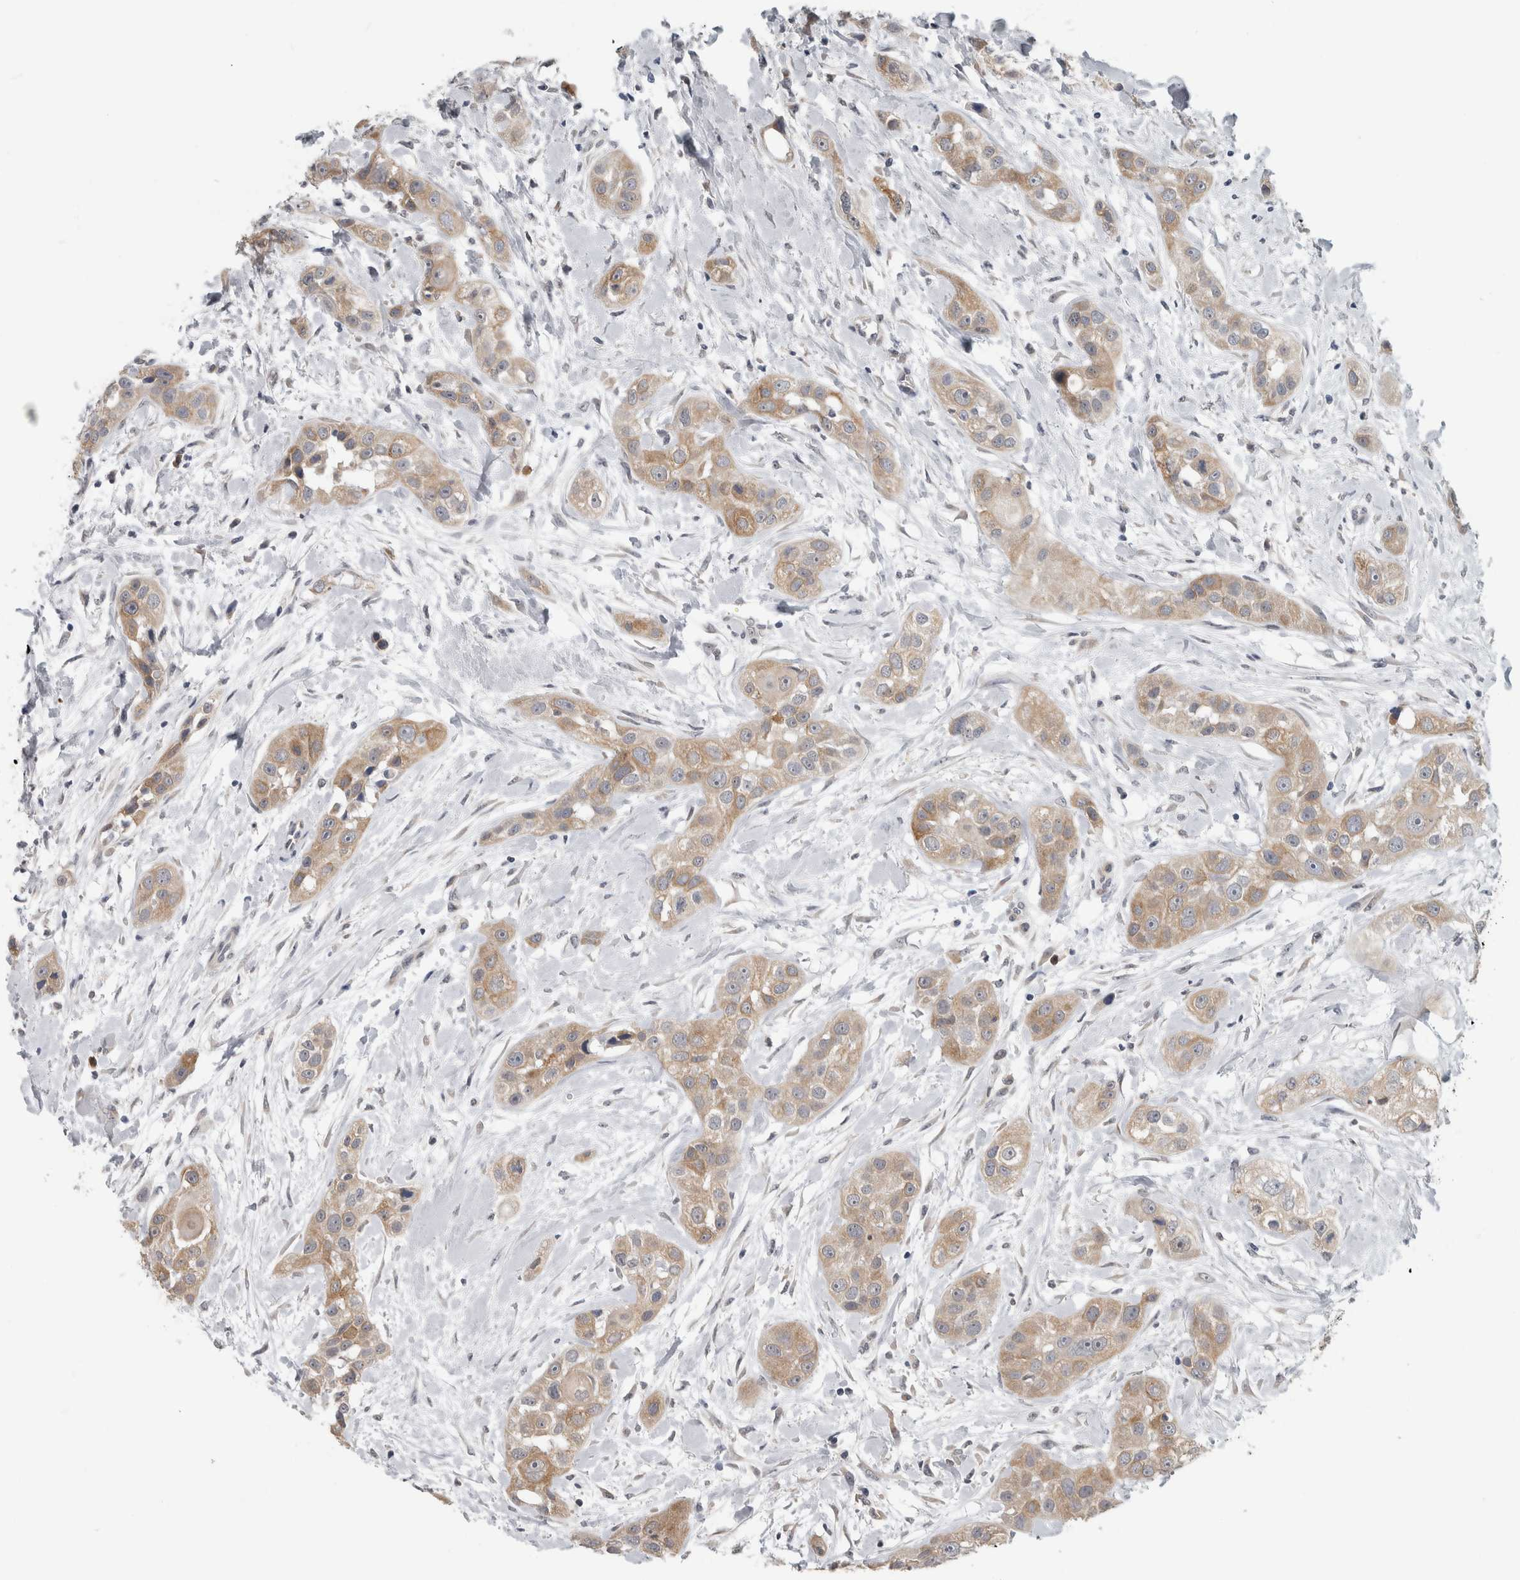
{"staining": {"intensity": "weak", "quantity": ">75%", "location": "cytoplasmic/membranous"}, "tissue": "head and neck cancer", "cell_type": "Tumor cells", "image_type": "cancer", "snomed": [{"axis": "morphology", "description": "Normal tissue, NOS"}, {"axis": "morphology", "description": "Squamous cell carcinoma, NOS"}, {"axis": "topography", "description": "Skeletal muscle"}, {"axis": "topography", "description": "Head-Neck"}], "caption": "Brown immunohistochemical staining in squamous cell carcinoma (head and neck) displays weak cytoplasmic/membranous positivity in approximately >75% of tumor cells. (DAB IHC, brown staining for protein, blue staining for nuclei).", "gene": "TMEM242", "patient": {"sex": "male", "age": 51}}